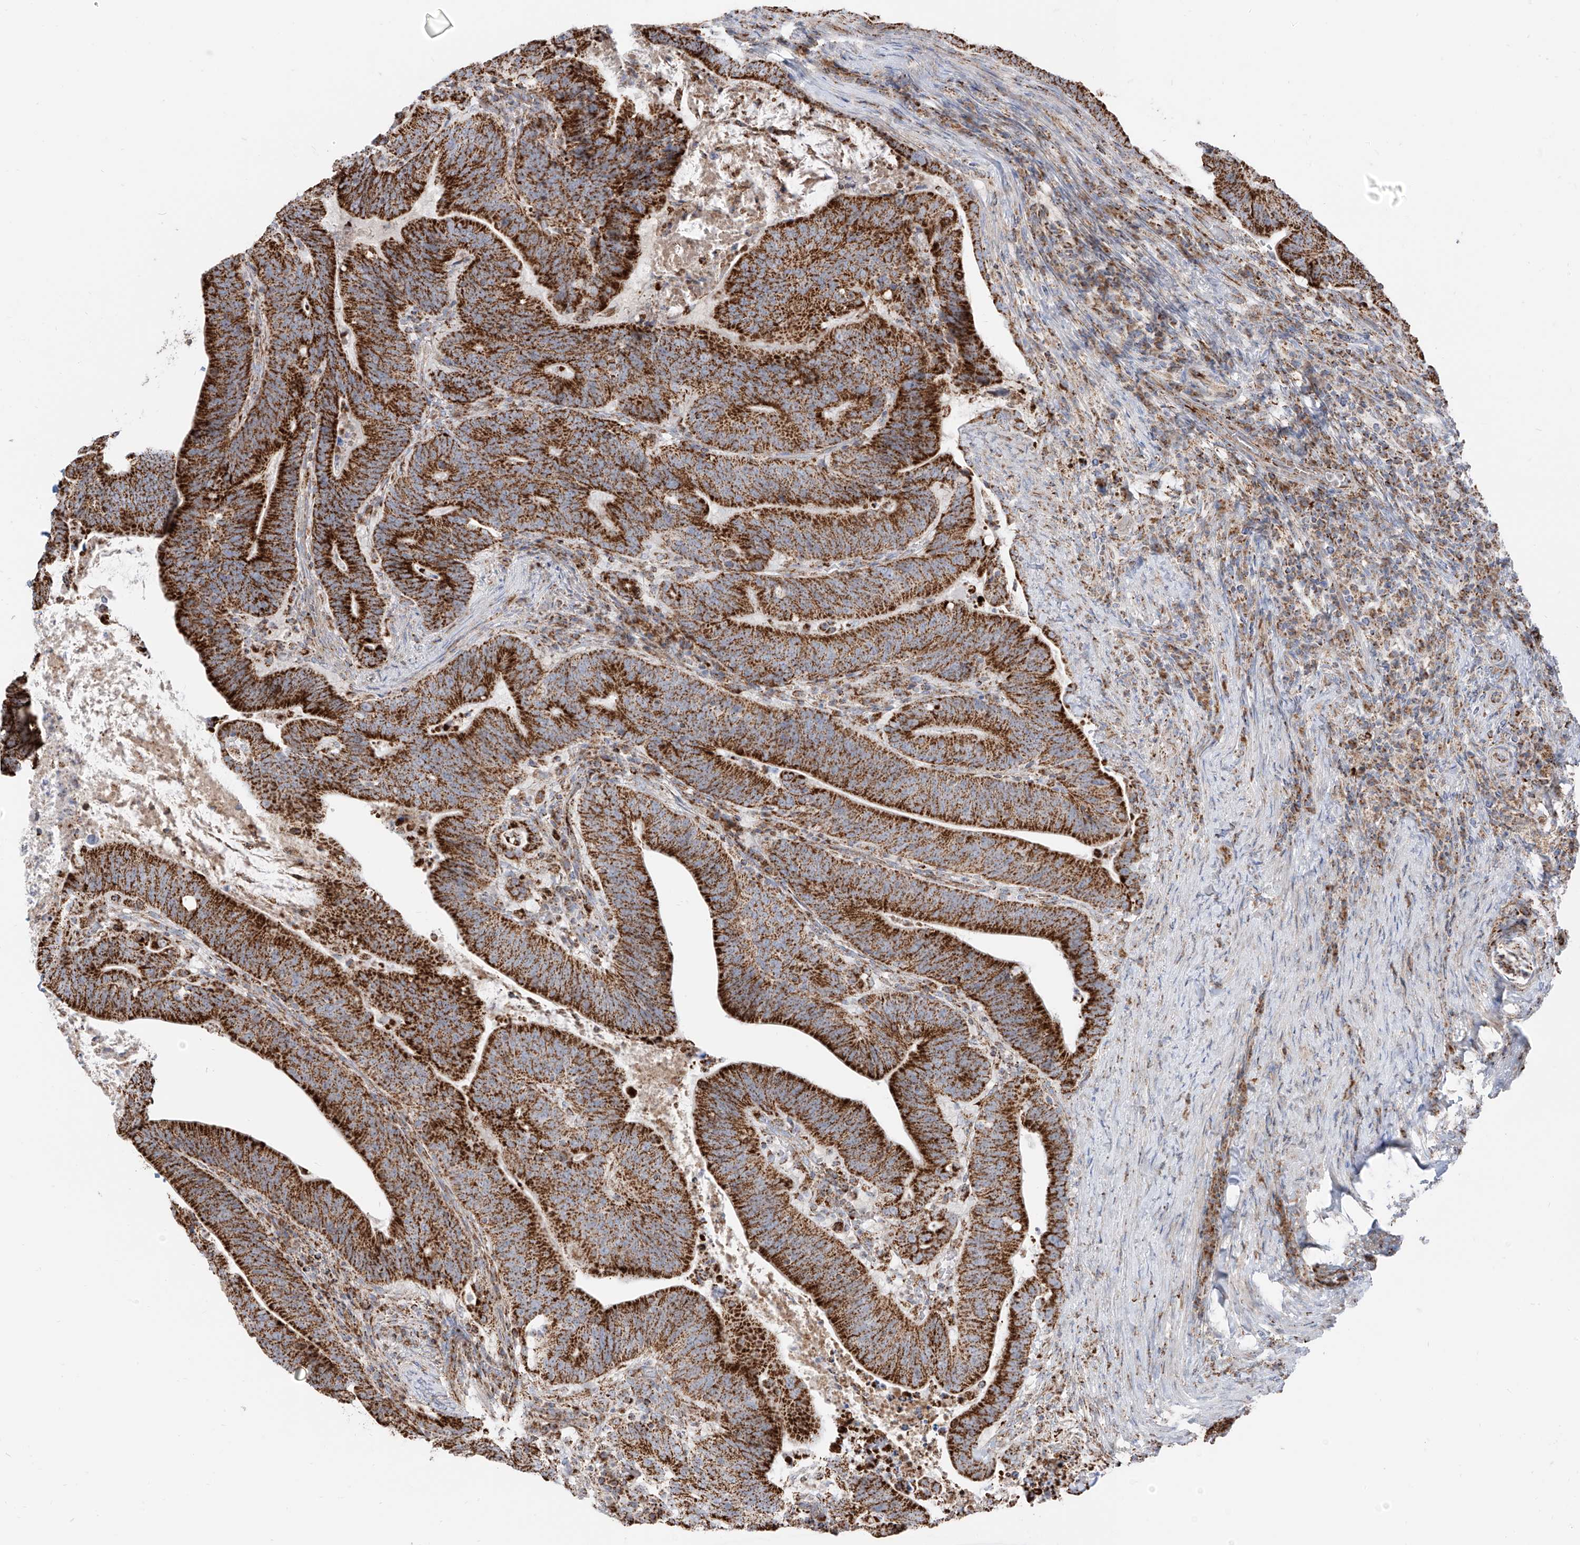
{"staining": {"intensity": "strong", "quantity": ">75%", "location": "cytoplasmic/membranous"}, "tissue": "colorectal cancer", "cell_type": "Tumor cells", "image_type": "cancer", "snomed": [{"axis": "morphology", "description": "Adenocarcinoma, NOS"}, {"axis": "topography", "description": "Colon"}], "caption": "Tumor cells display high levels of strong cytoplasmic/membranous positivity in about >75% of cells in adenocarcinoma (colorectal). (Brightfield microscopy of DAB IHC at high magnification).", "gene": "ETHE1", "patient": {"sex": "female", "age": 66}}